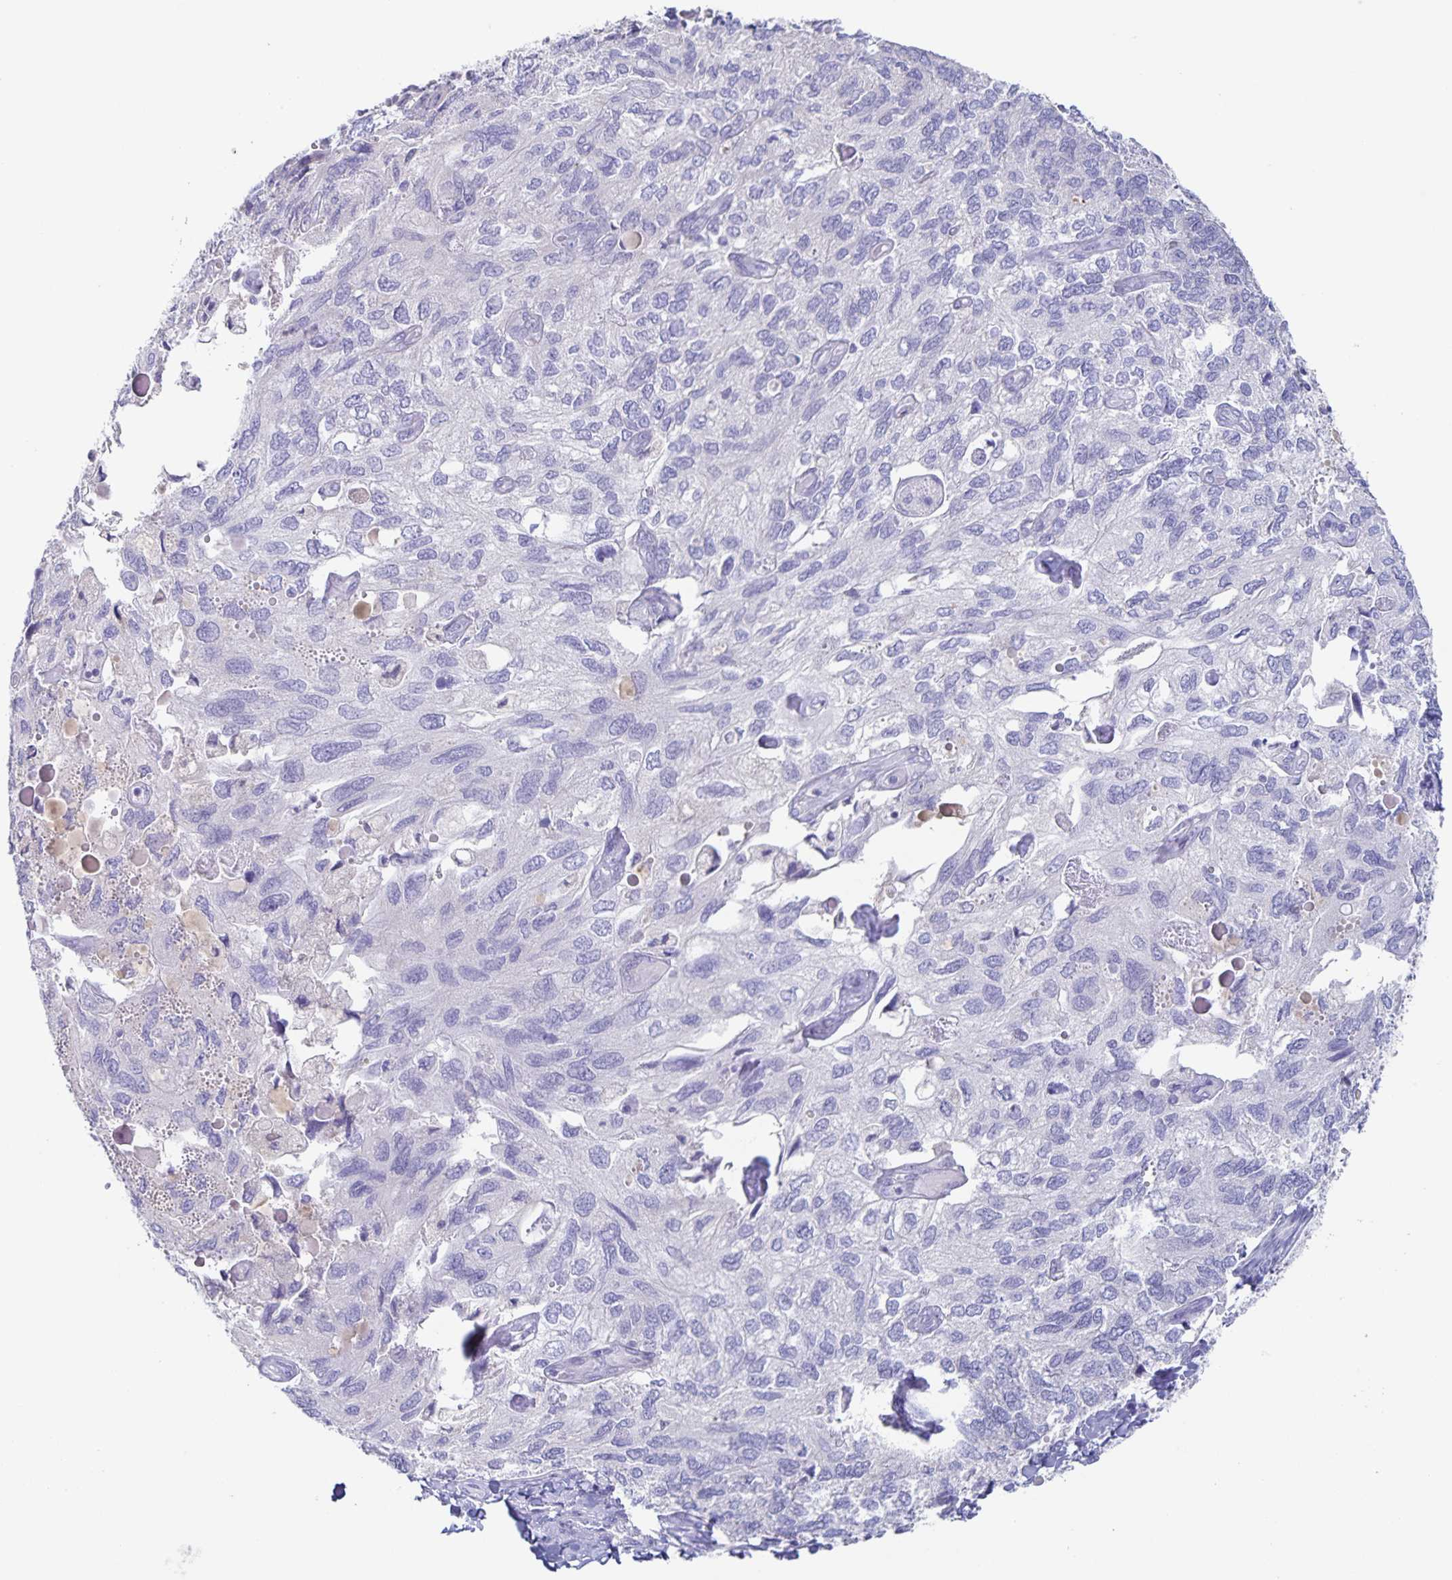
{"staining": {"intensity": "negative", "quantity": "none", "location": "none"}, "tissue": "endometrial cancer", "cell_type": "Tumor cells", "image_type": "cancer", "snomed": [{"axis": "morphology", "description": "Carcinoma, NOS"}, {"axis": "topography", "description": "Uterus"}], "caption": "Immunohistochemistry micrograph of neoplastic tissue: human endometrial cancer stained with DAB reveals no significant protein staining in tumor cells.", "gene": "RPL36A", "patient": {"sex": "female", "age": 76}}